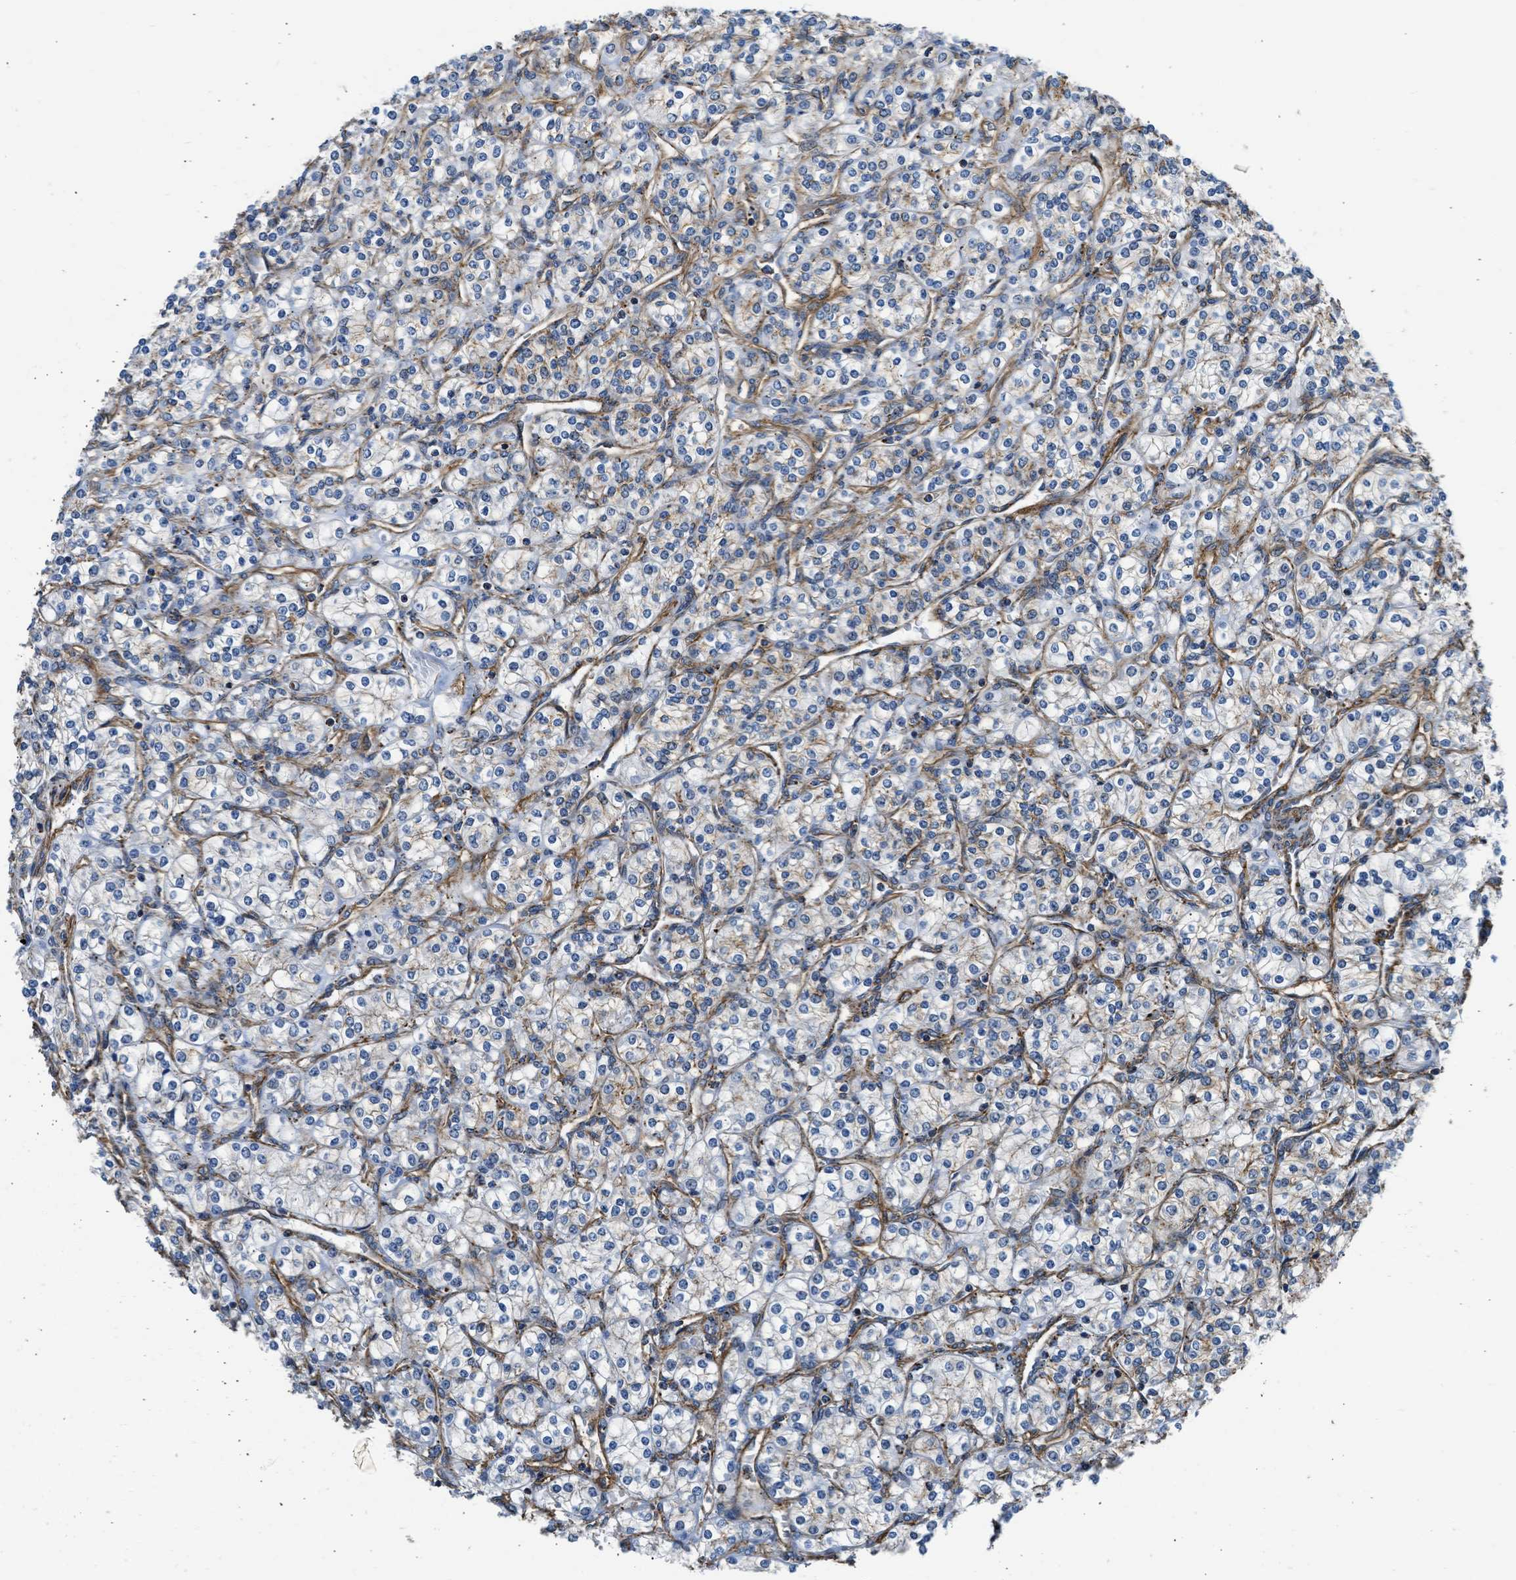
{"staining": {"intensity": "weak", "quantity": "<25%", "location": "cytoplasmic/membranous"}, "tissue": "renal cancer", "cell_type": "Tumor cells", "image_type": "cancer", "snomed": [{"axis": "morphology", "description": "Adenocarcinoma, NOS"}, {"axis": "topography", "description": "Kidney"}], "caption": "IHC of human adenocarcinoma (renal) reveals no expression in tumor cells.", "gene": "SEPTIN2", "patient": {"sex": "male", "age": 77}}